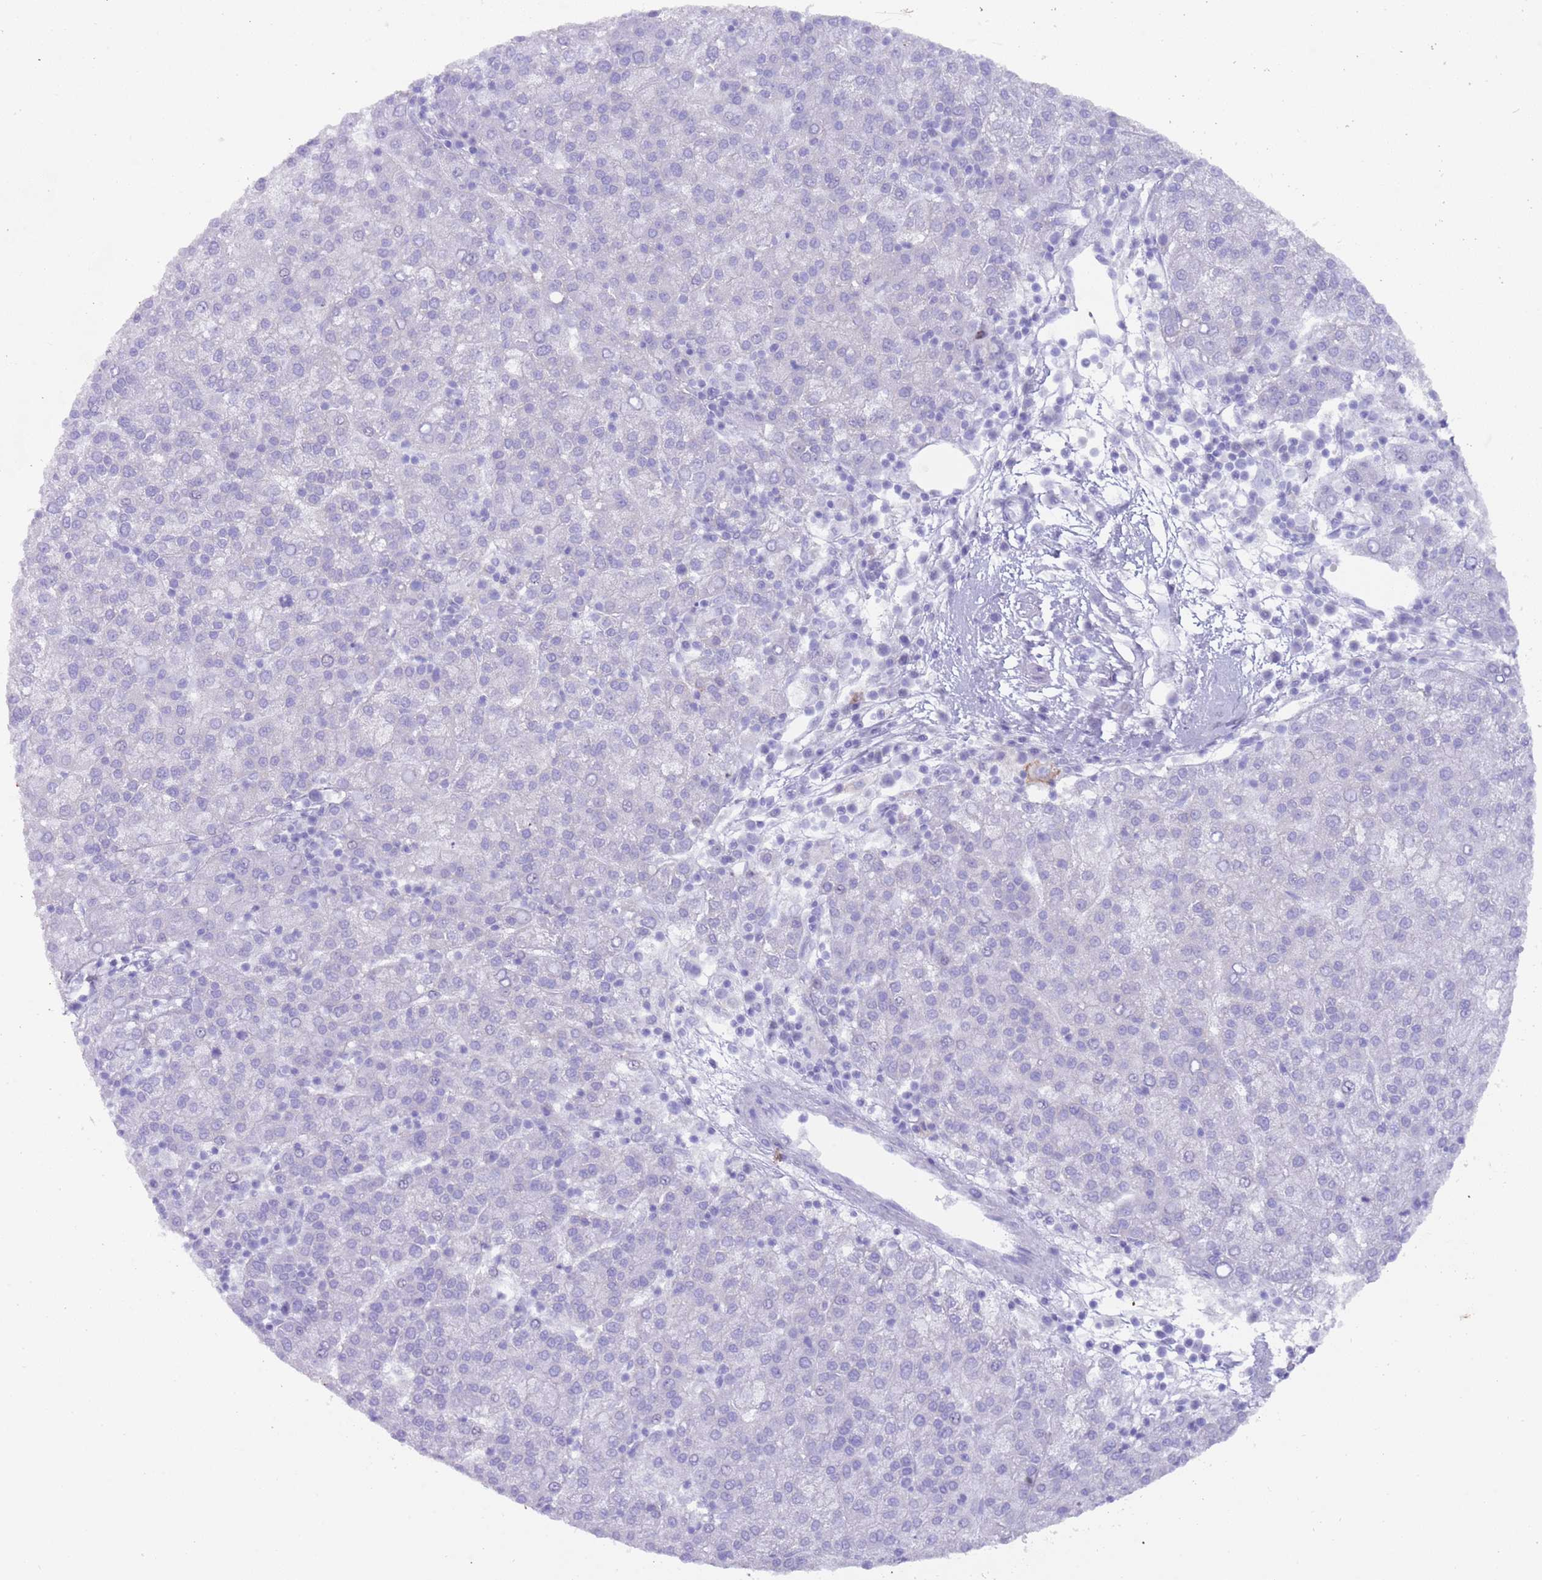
{"staining": {"intensity": "negative", "quantity": "none", "location": "none"}, "tissue": "liver cancer", "cell_type": "Tumor cells", "image_type": "cancer", "snomed": [{"axis": "morphology", "description": "Carcinoma, Hepatocellular, NOS"}, {"axis": "topography", "description": "Liver"}], "caption": "This micrograph is of hepatocellular carcinoma (liver) stained with immunohistochemistry (IHC) to label a protein in brown with the nuclei are counter-stained blue. There is no positivity in tumor cells.", "gene": "HDAC8", "patient": {"sex": "female", "age": 58}}